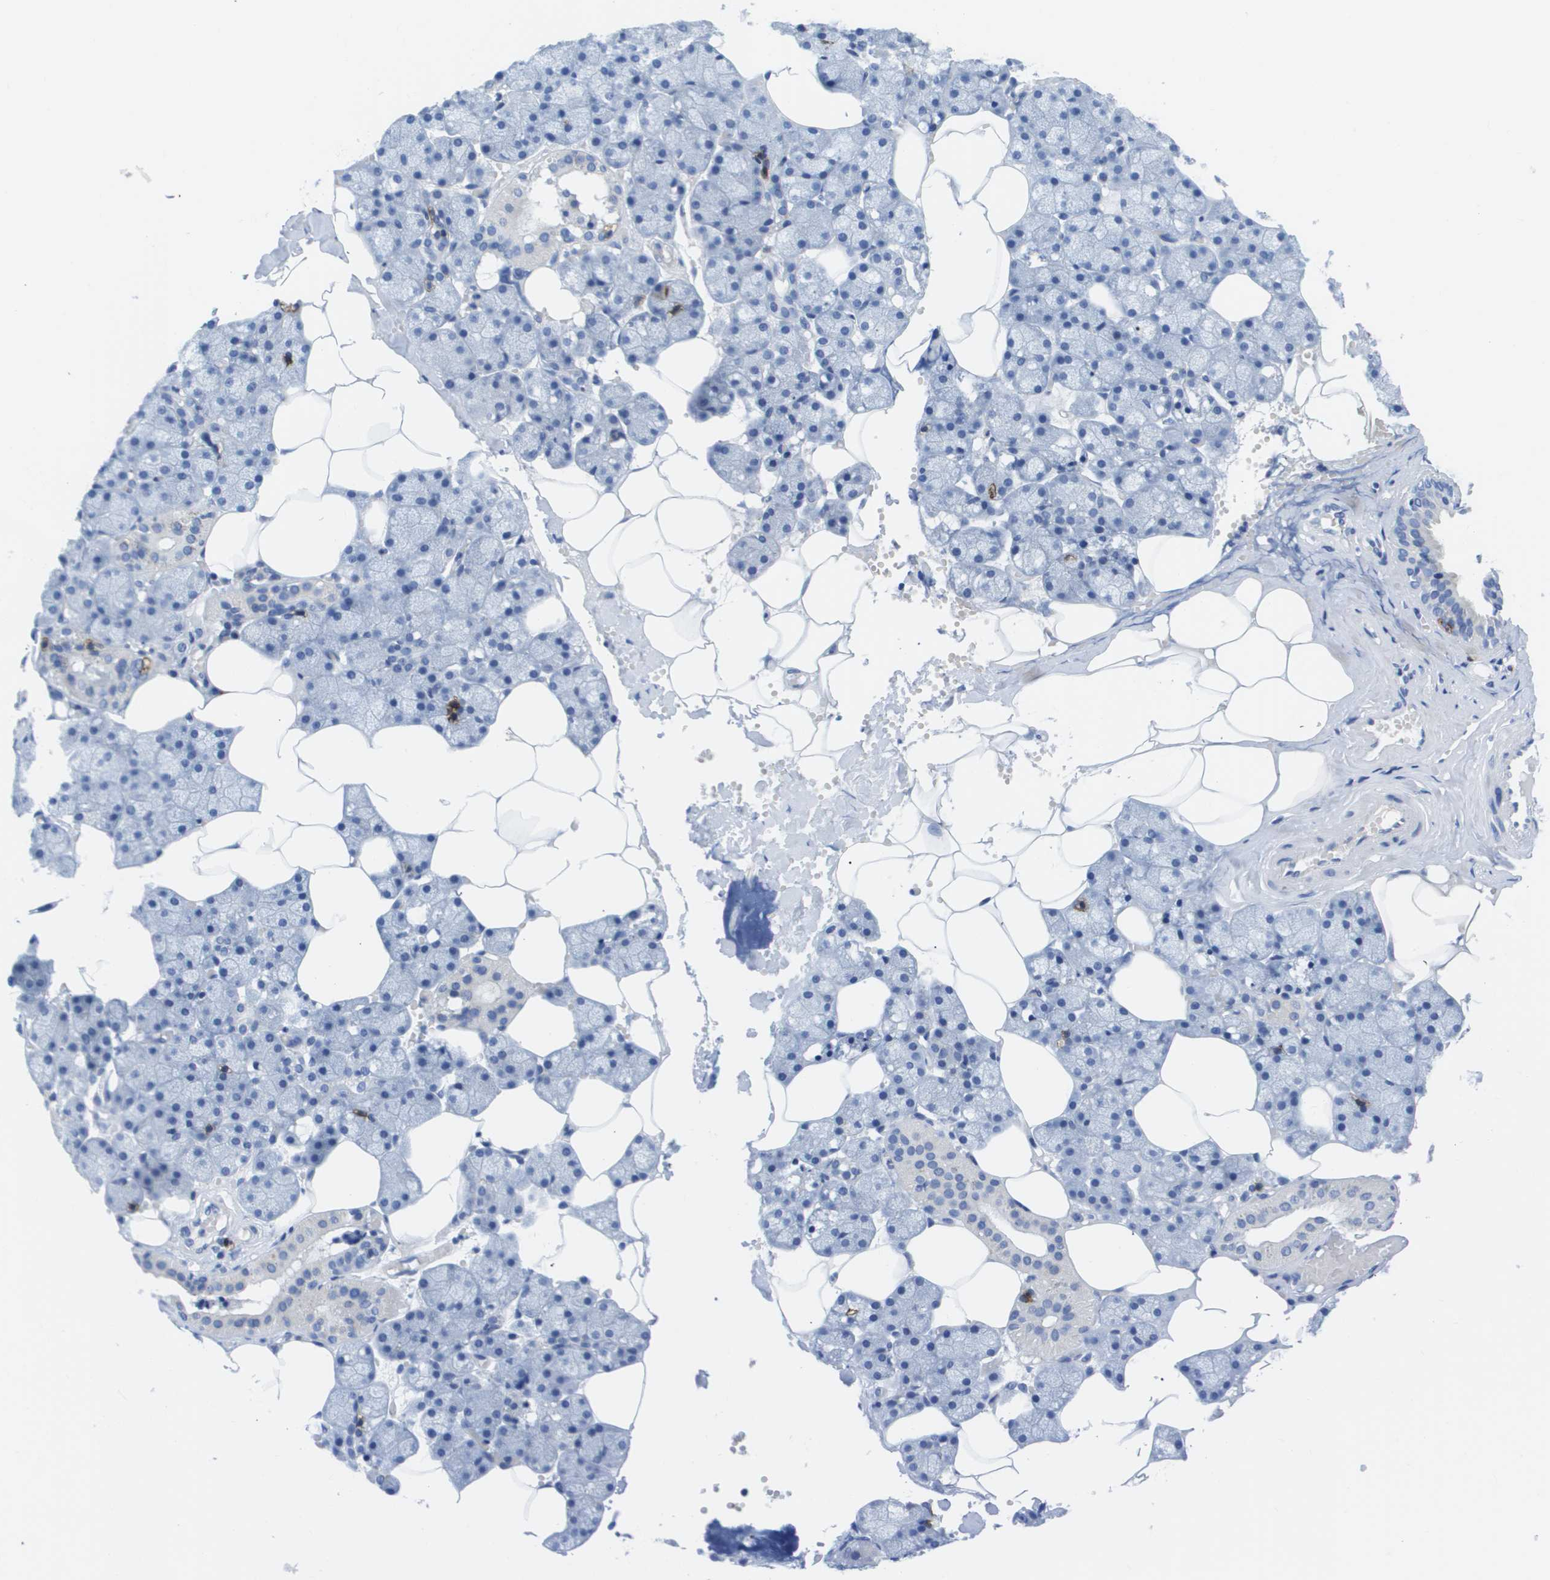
{"staining": {"intensity": "negative", "quantity": "none", "location": "none"}, "tissue": "salivary gland", "cell_type": "Glandular cells", "image_type": "normal", "snomed": [{"axis": "morphology", "description": "Normal tissue, NOS"}, {"axis": "topography", "description": "Salivary gland"}], "caption": "This is an immunohistochemistry (IHC) image of benign salivary gland. There is no staining in glandular cells.", "gene": "MS4A1", "patient": {"sex": "male", "age": 62}}